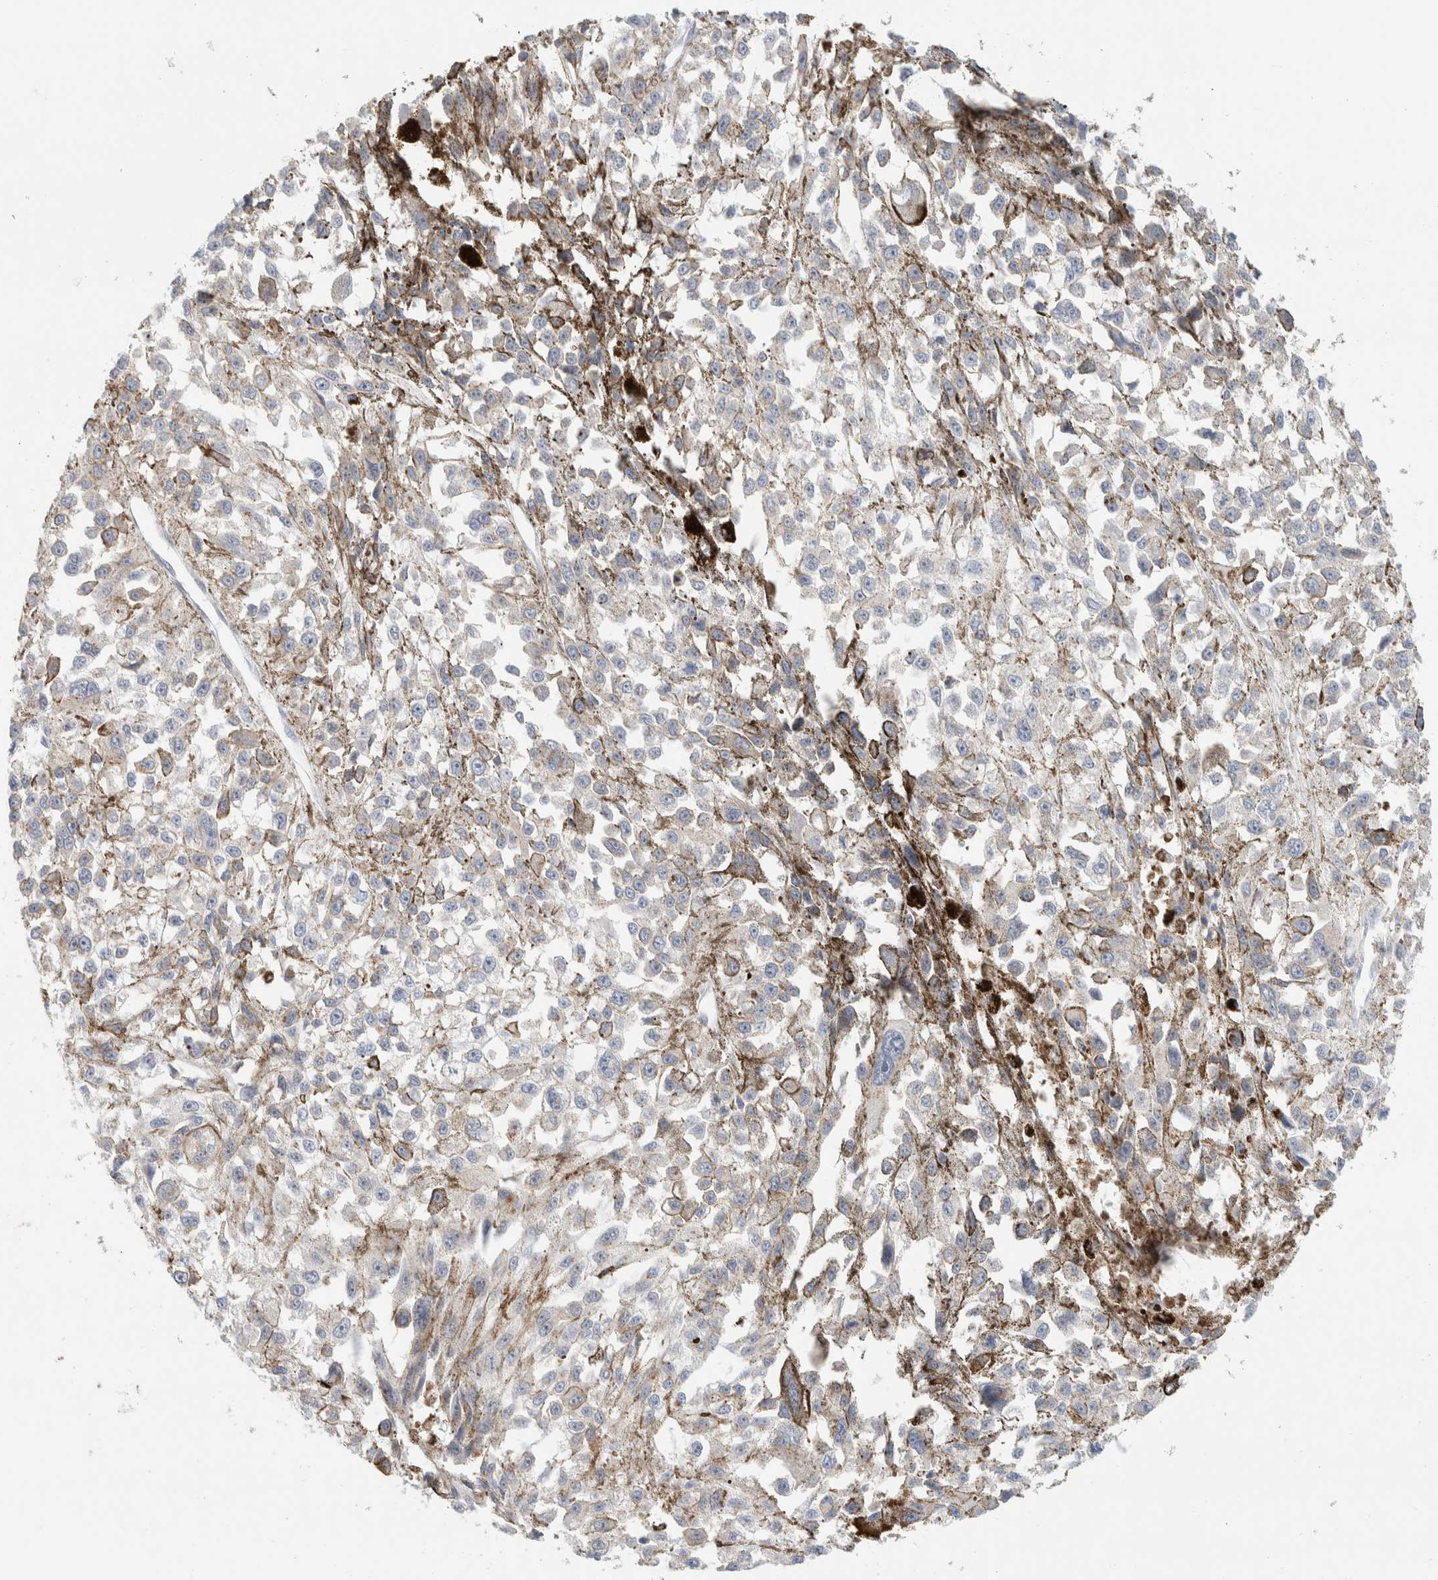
{"staining": {"intensity": "negative", "quantity": "none", "location": "none"}, "tissue": "melanoma", "cell_type": "Tumor cells", "image_type": "cancer", "snomed": [{"axis": "morphology", "description": "Malignant melanoma, Metastatic site"}, {"axis": "topography", "description": "Lymph node"}], "caption": "This is an immunohistochemistry (IHC) image of human malignant melanoma (metastatic site). There is no expression in tumor cells.", "gene": "SPNS3", "patient": {"sex": "male", "age": 59}}